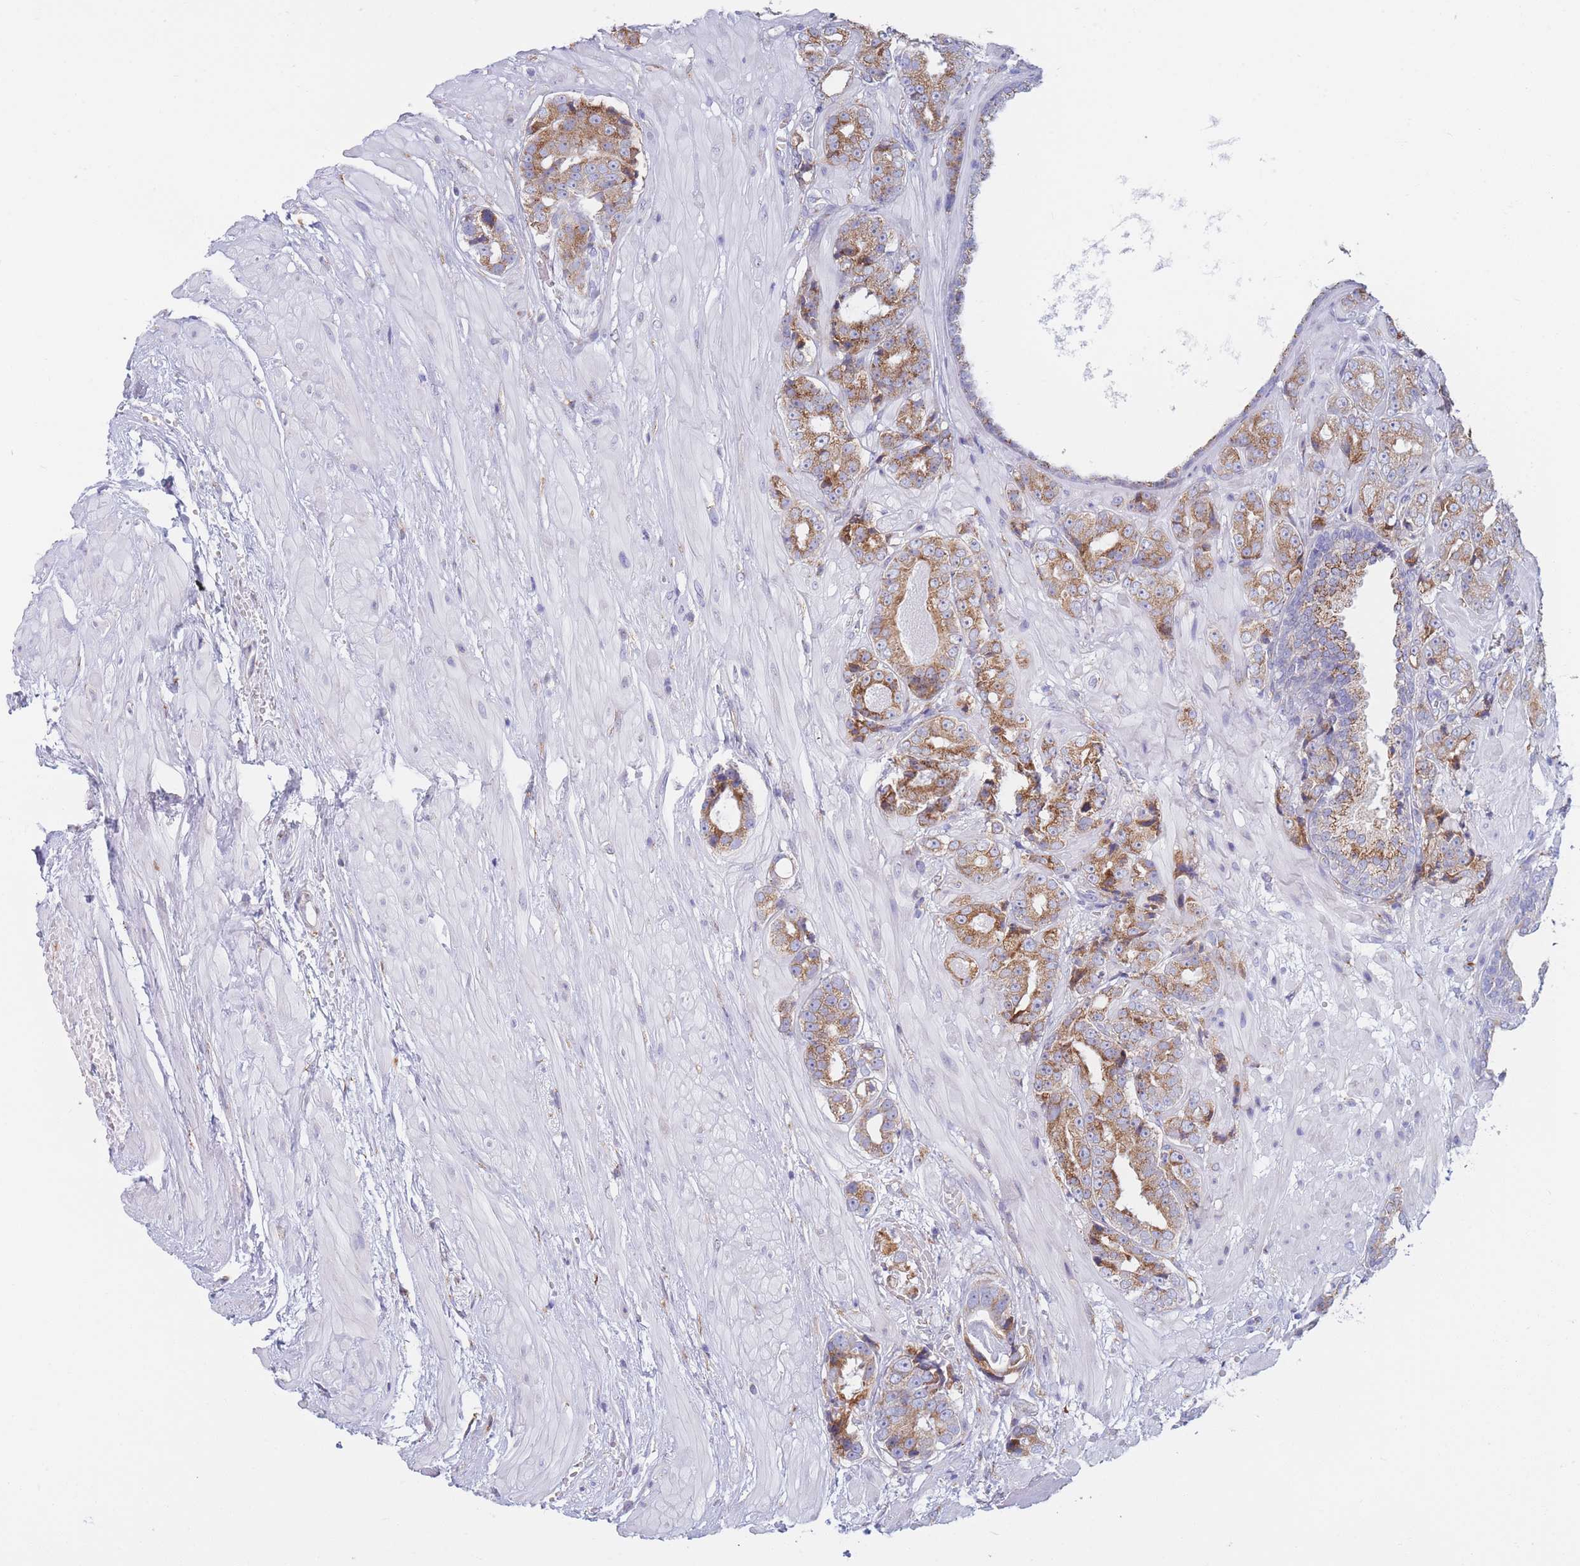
{"staining": {"intensity": "moderate", "quantity": "25%-75%", "location": "cytoplasmic/membranous"}, "tissue": "prostate cancer", "cell_type": "Tumor cells", "image_type": "cancer", "snomed": [{"axis": "morphology", "description": "Adenocarcinoma, High grade"}, {"axis": "topography", "description": "Prostate"}], "caption": "IHC photomicrograph of human prostate cancer (adenocarcinoma (high-grade)) stained for a protein (brown), which exhibits medium levels of moderate cytoplasmic/membranous expression in about 25%-75% of tumor cells.", "gene": "MRPL30", "patient": {"sex": "male", "age": 71}}